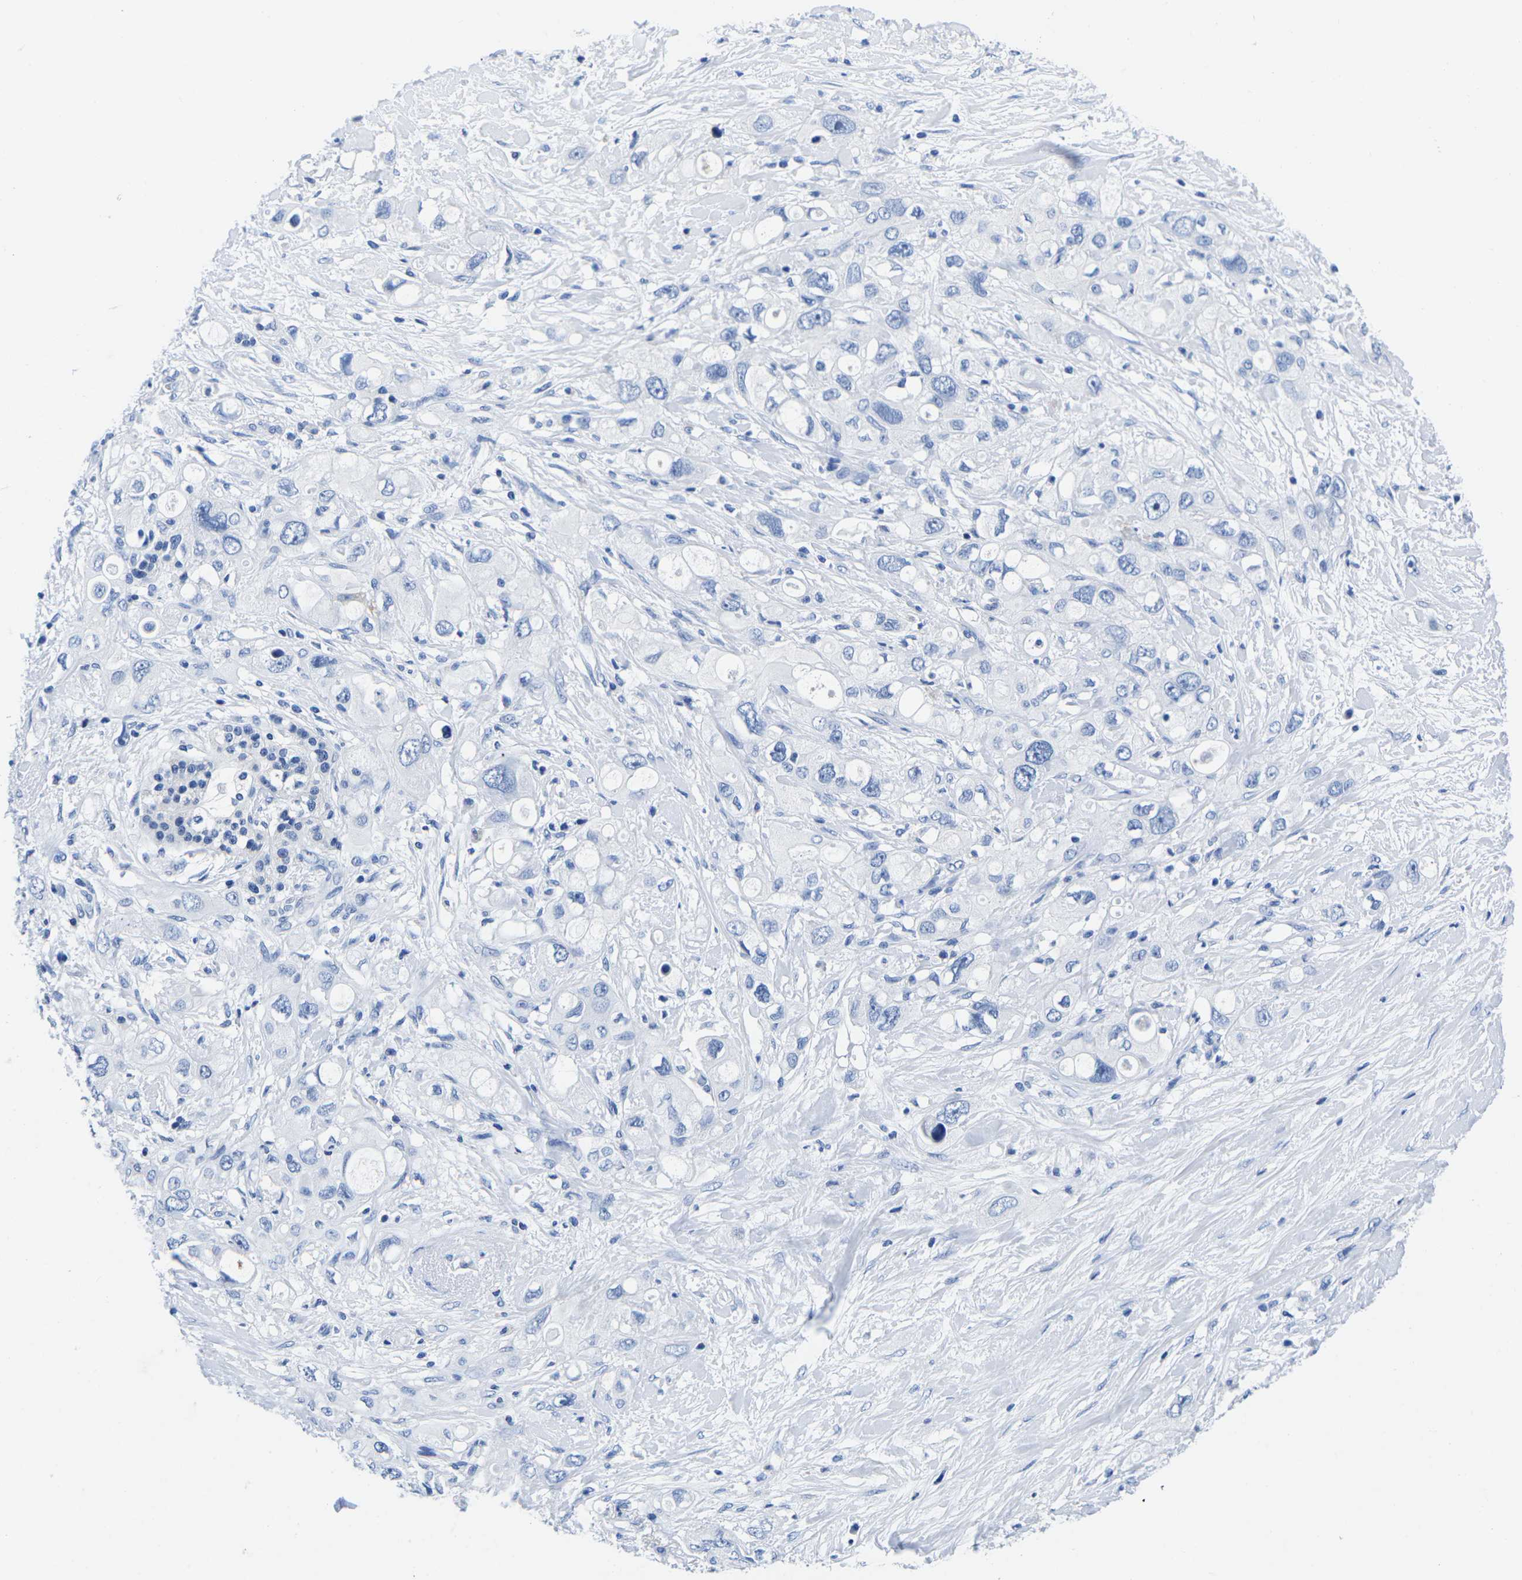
{"staining": {"intensity": "negative", "quantity": "none", "location": "none"}, "tissue": "pancreatic cancer", "cell_type": "Tumor cells", "image_type": "cancer", "snomed": [{"axis": "morphology", "description": "Adenocarcinoma, NOS"}, {"axis": "topography", "description": "Pancreas"}], "caption": "Protein analysis of pancreatic cancer (adenocarcinoma) shows no significant positivity in tumor cells.", "gene": "CYP1A2", "patient": {"sex": "female", "age": 56}}